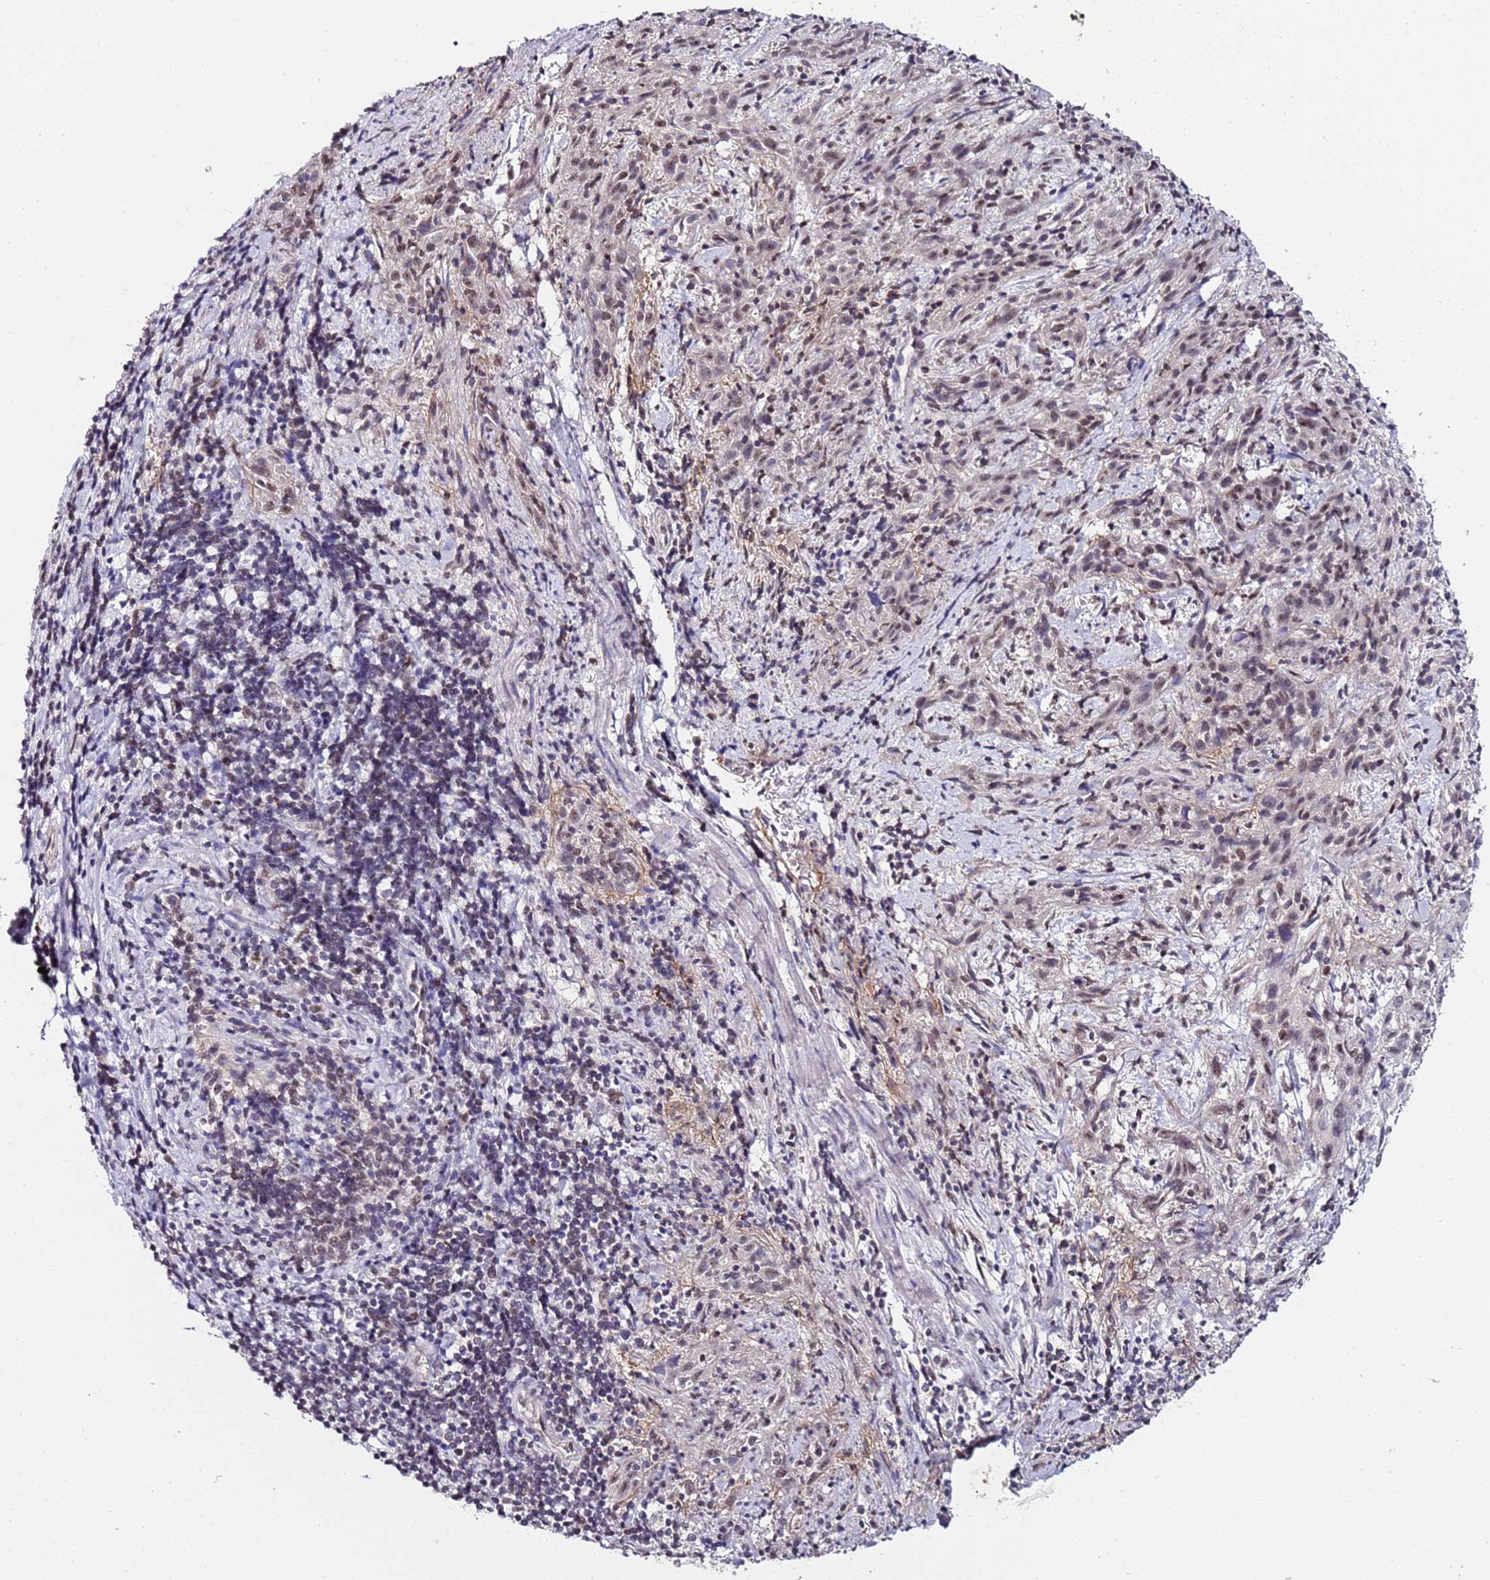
{"staining": {"intensity": "weak", "quantity": "<25%", "location": "nuclear"}, "tissue": "cervical cancer", "cell_type": "Tumor cells", "image_type": "cancer", "snomed": [{"axis": "morphology", "description": "Squamous cell carcinoma, NOS"}, {"axis": "topography", "description": "Cervix"}], "caption": "DAB immunohistochemical staining of human cervical squamous cell carcinoma exhibits no significant staining in tumor cells.", "gene": "DUSP28", "patient": {"sex": "female", "age": 57}}